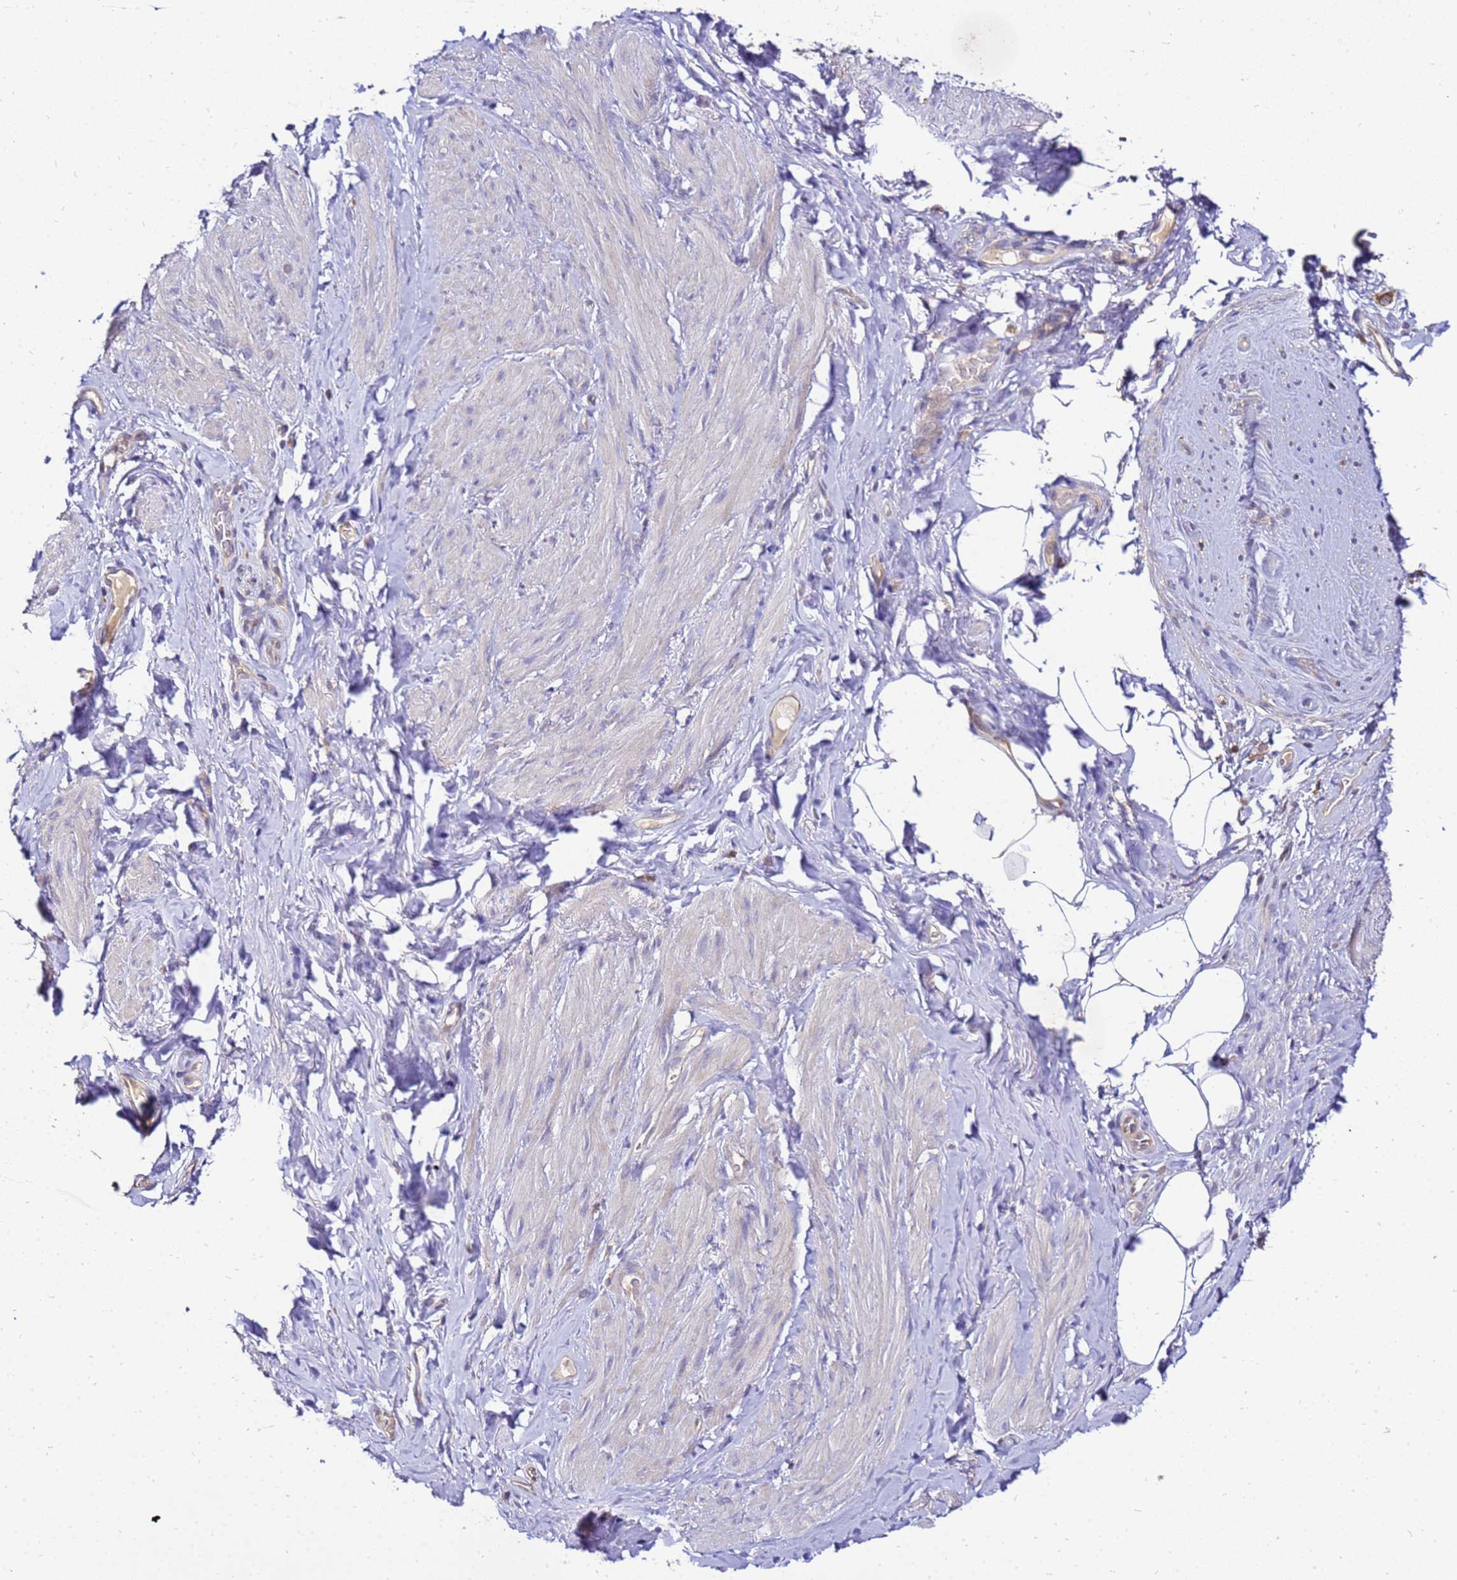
{"staining": {"intensity": "negative", "quantity": "none", "location": "none"}, "tissue": "smooth muscle", "cell_type": "Smooth muscle cells", "image_type": "normal", "snomed": [{"axis": "morphology", "description": "Normal tissue, NOS"}, {"axis": "topography", "description": "Smooth muscle"}, {"axis": "topography", "description": "Peripheral nerve tissue"}], "caption": "High power microscopy photomicrograph of an immunohistochemistry image of normal smooth muscle, revealing no significant staining in smooth muscle cells. Brightfield microscopy of IHC stained with DAB (3,3'-diaminobenzidine) (brown) and hematoxylin (blue), captured at high magnification.", "gene": "ADPGK", "patient": {"sex": "male", "age": 69}}